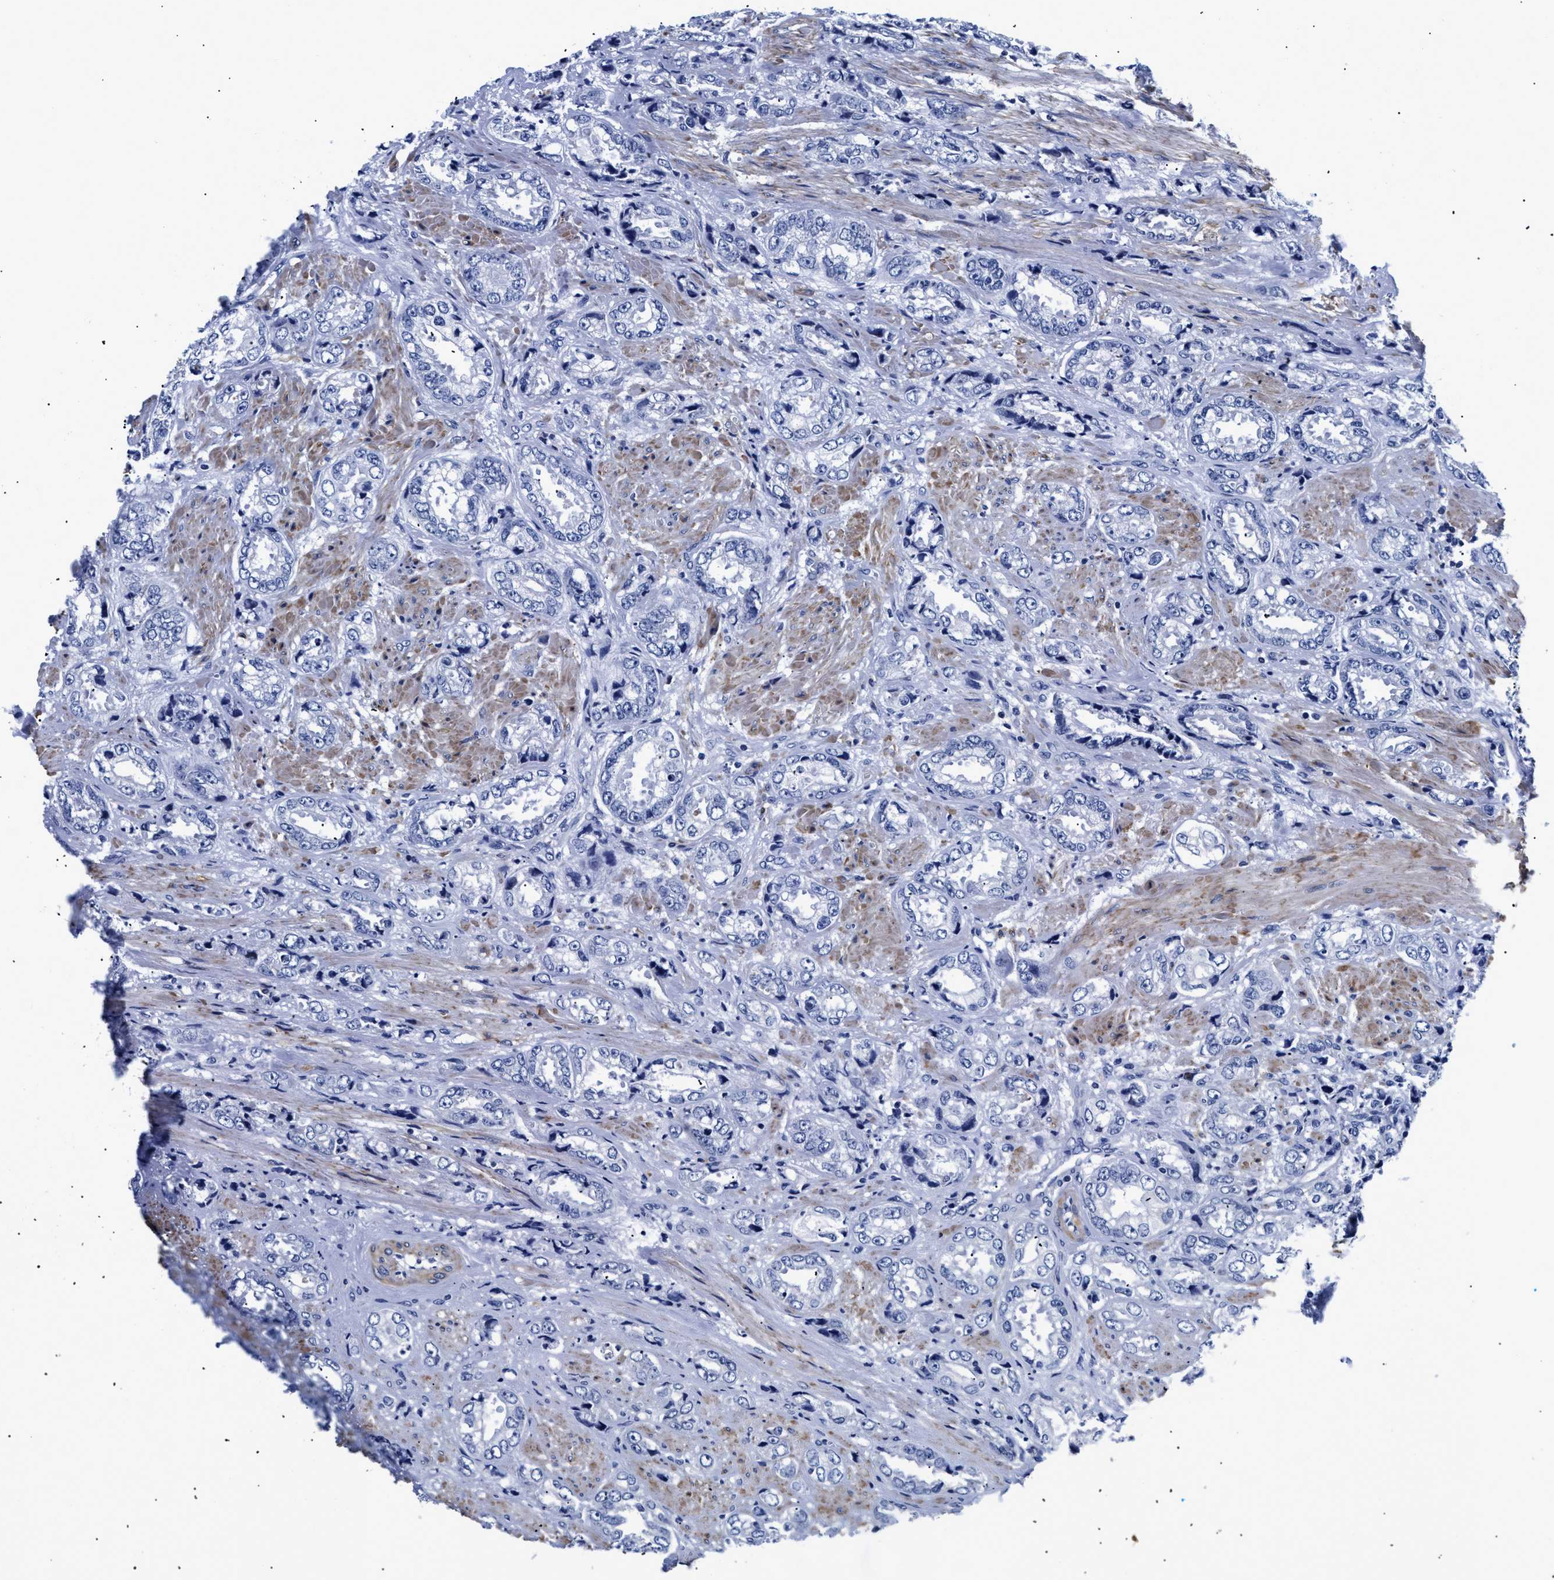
{"staining": {"intensity": "negative", "quantity": "none", "location": "none"}, "tissue": "prostate cancer", "cell_type": "Tumor cells", "image_type": "cancer", "snomed": [{"axis": "morphology", "description": "Adenocarcinoma, High grade"}, {"axis": "topography", "description": "Prostate"}], "caption": "High power microscopy image of an IHC photomicrograph of prostate cancer, revealing no significant positivity in tumor cells.", "gene": "SHD", "patient": {"sex": "male", "age": 61}}